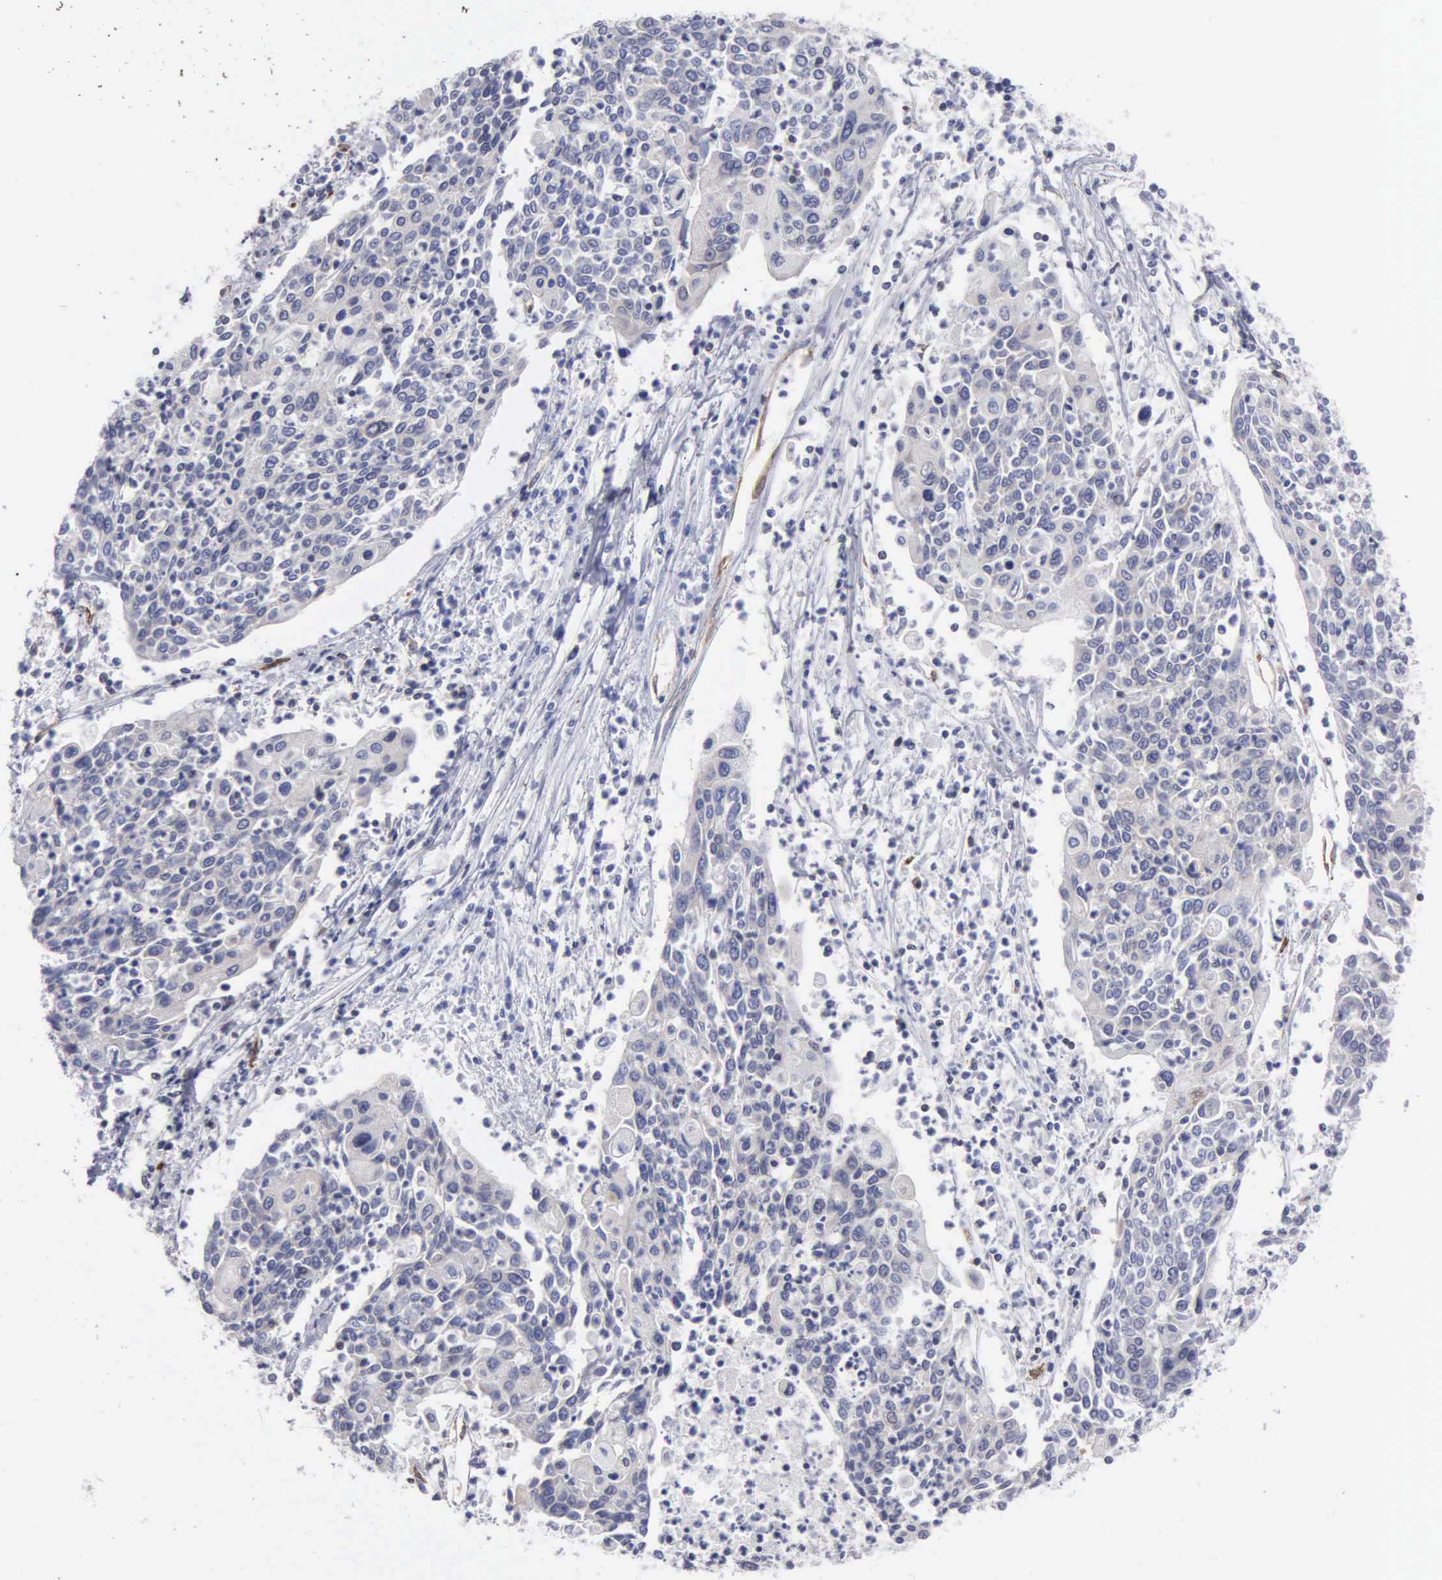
{"staining": {"intensity": "negative", "quantity": "none", "location": "none"}, "tissue": "cervical cancer", "cell_type": "Tumor cells", "image_type": "cancer", "snomed": [{"axis": "morphology", "description": "Squamous cell carcinoma, NOS"}, {"axis": "topography", "description": "Cervix"}], "caption": "Cervical cancer (squamous cell carcinoma) stained for a protein using IHC displays no positivity tumor cells.", "gene": "RDX", "patient": {"sex": "female", "age": 40}}